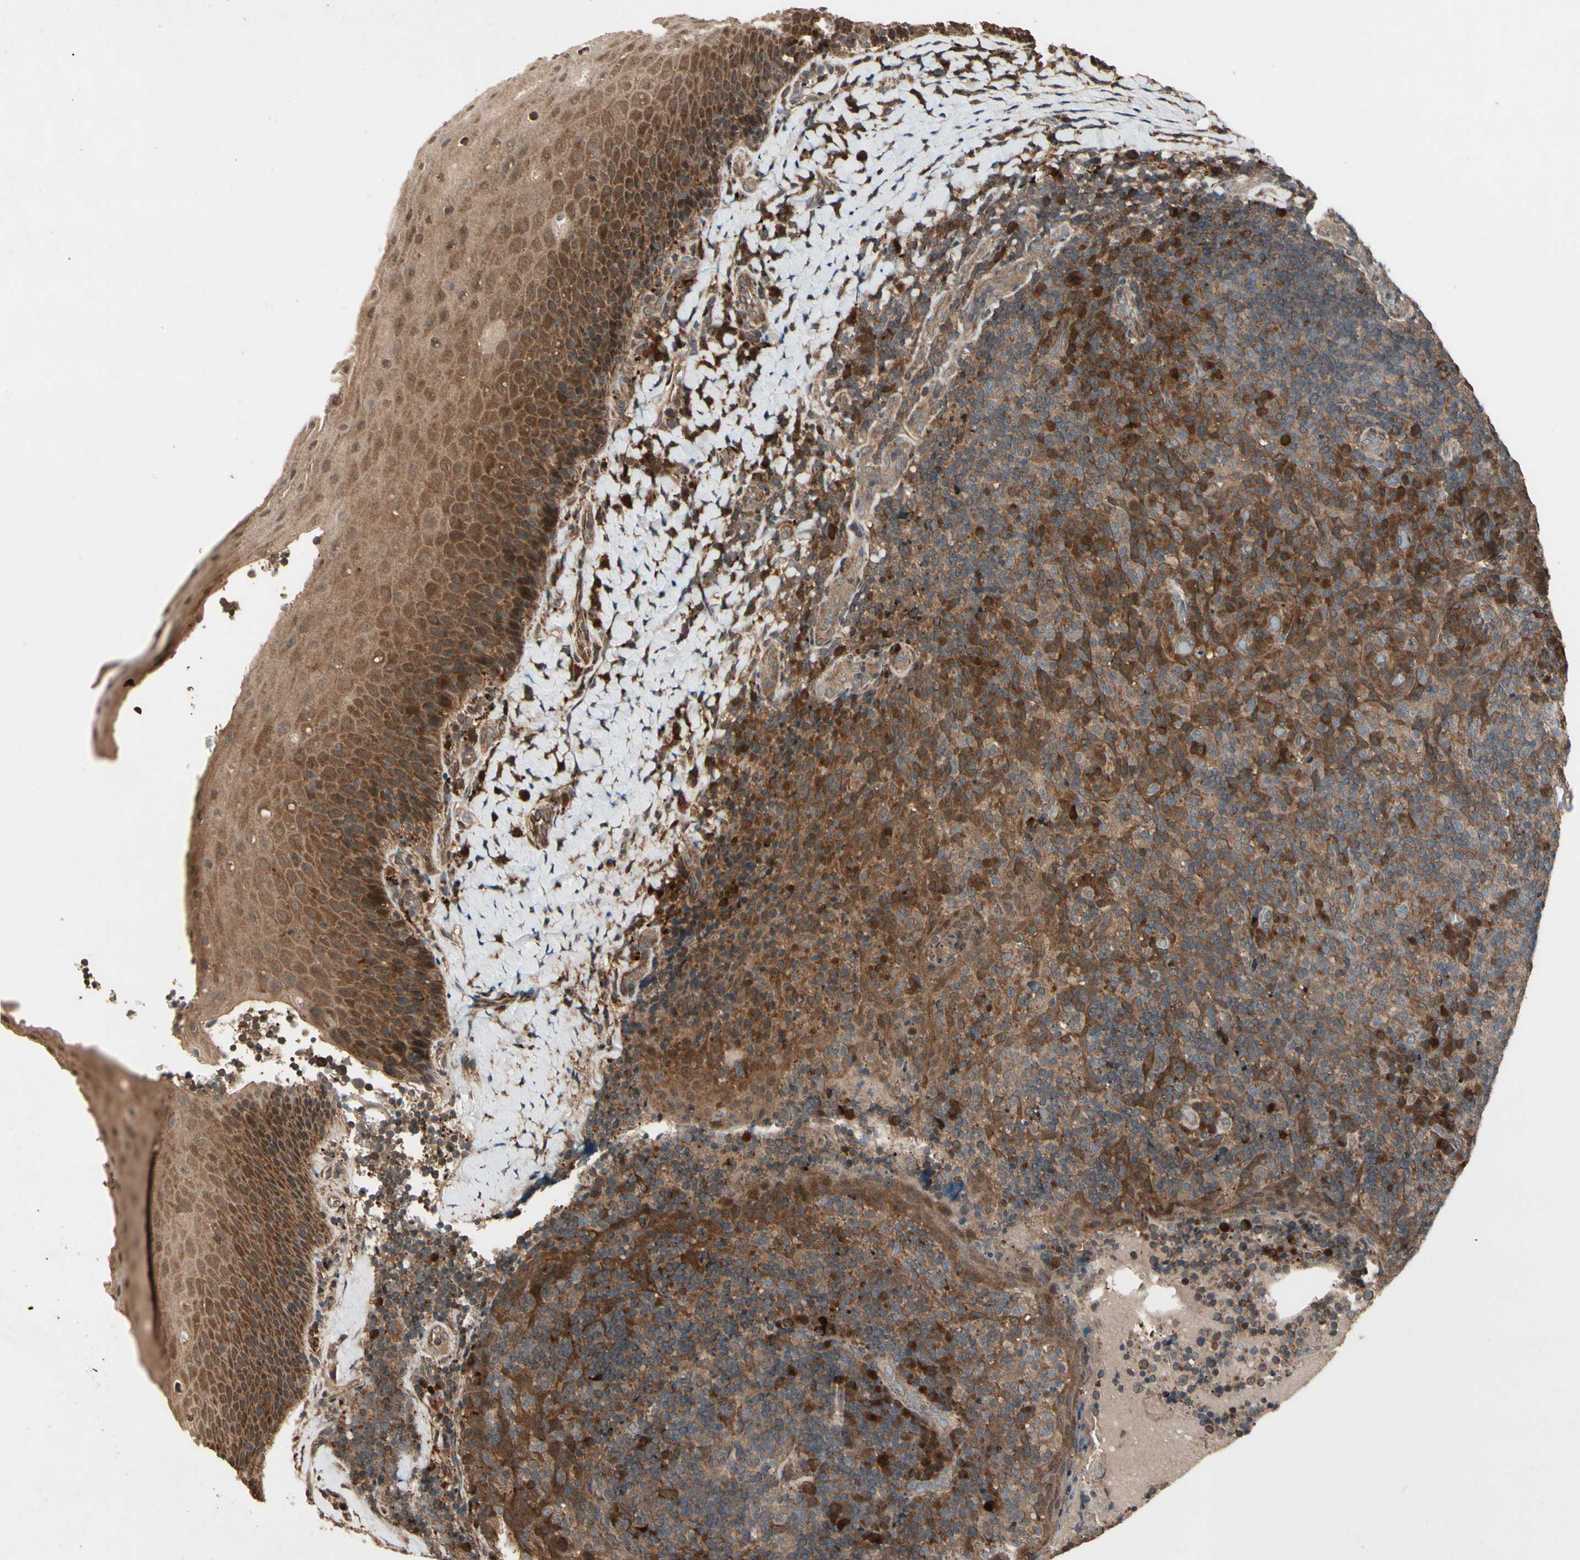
{"staining": {"intensity": "strong", "quantity": "<25%", "location": "cytoplasmic/membranous,nuclear"}, "tissue": "tonsil", "cell_type": "Germinal center cells", "image_type": "normal", "snomed": [{"axis": "morphology", "description": "Normal tissue, NOS"}, {"axis": "topography", "description": "Tonsil"}], "caption": "Immunohistochemical staining of benign tonsil demonstrates medium levels of strong cytoplasmic/membranous,nuclear staining in about <25% of germinal center cells.", "gene": "CSF1R", "patient": {"sex": "male", "age": 17}}